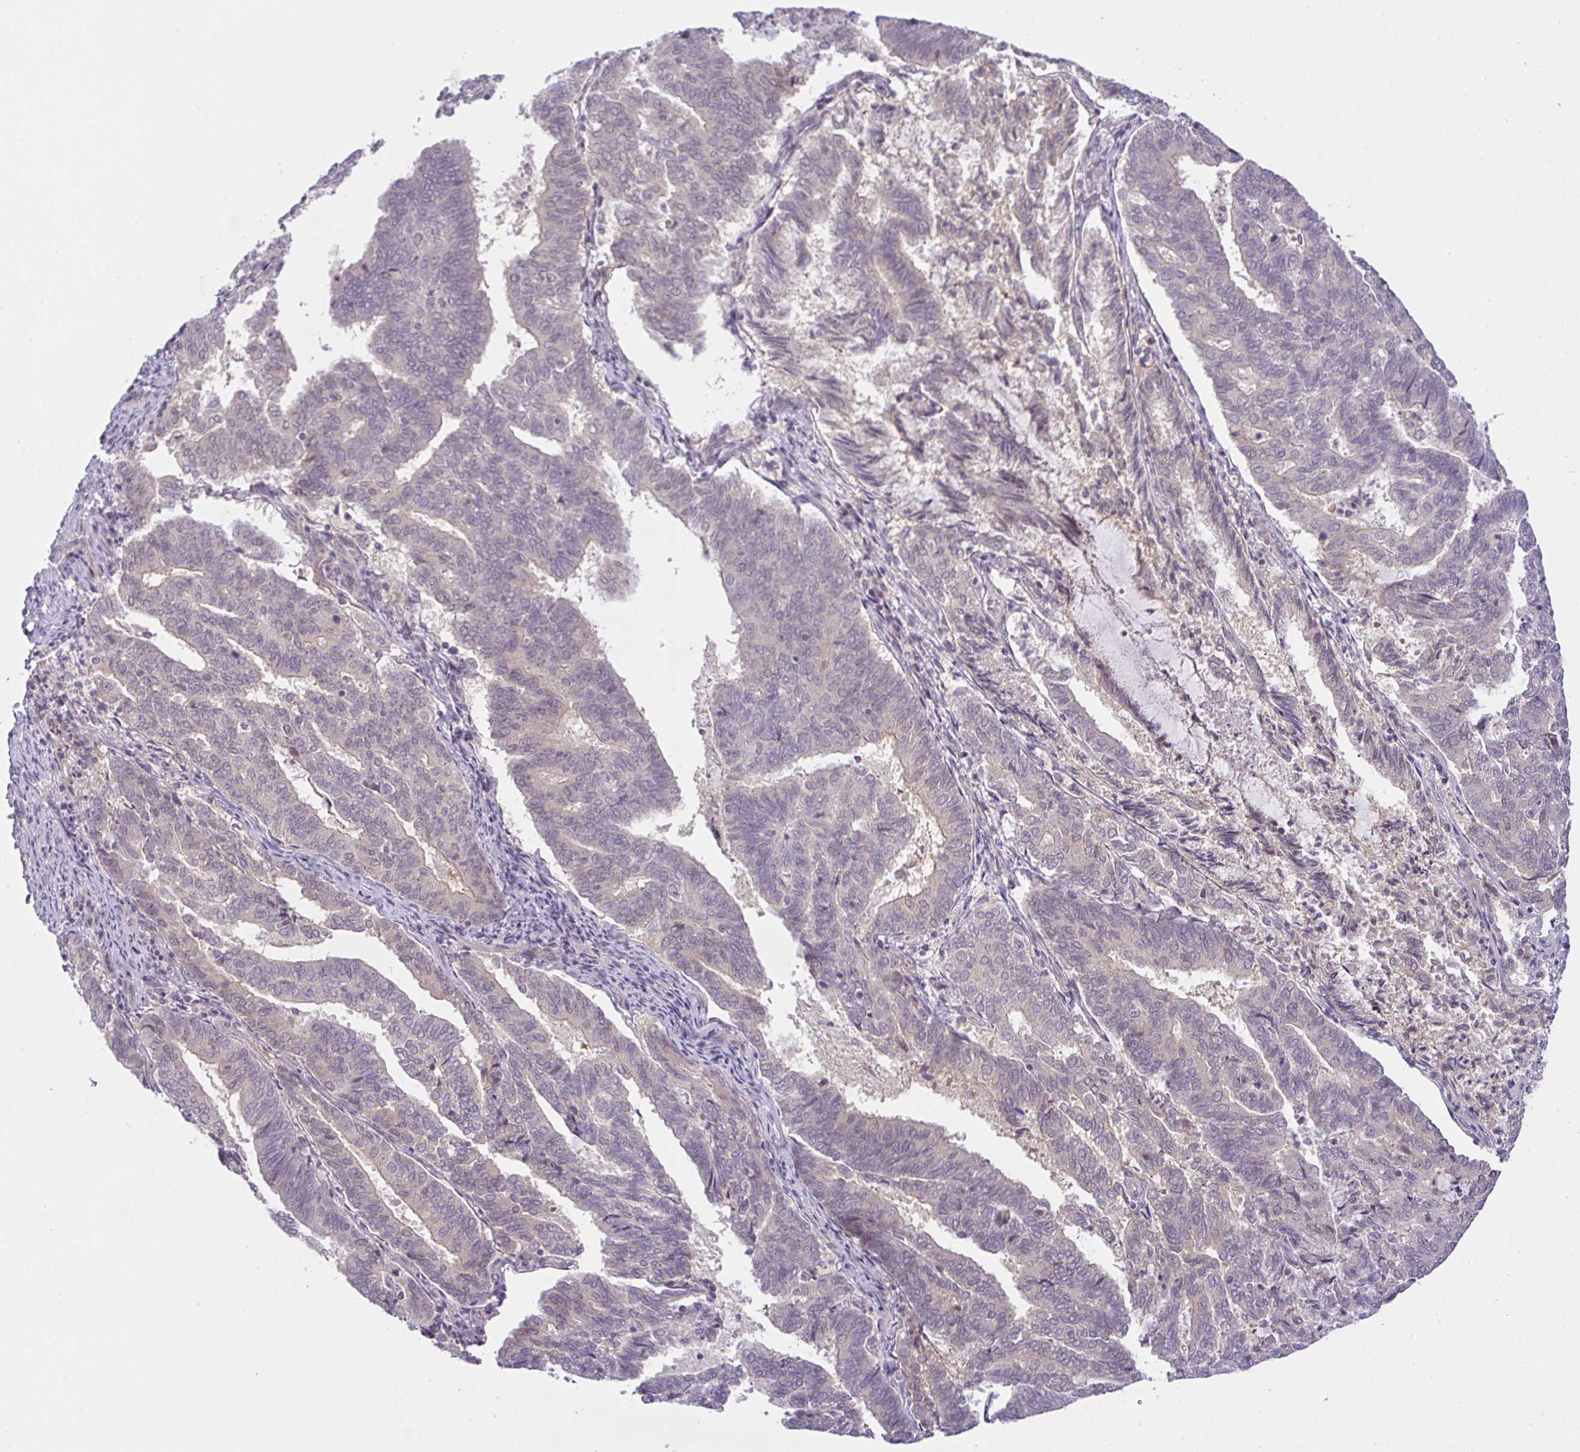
{"staining": {"intensity": "negative", "quantity": "none", "location": "none"}, "tissue": "endometrial cancer", "cell_type": "Tumor cells", "image_type": "cancer", "snomed": [{"axis": "morphology", "description": "Adenocarcinoma, NOS"}, {"axis": "topography", "description": "Endometrium"}], "caption": "DAB immunohistochemical staining of endometrial adenocarcinoma demonstrates no significant staining in tumor cells.", "gene": "CSE1L", "patient": {"sex": "female", "age": 80}}